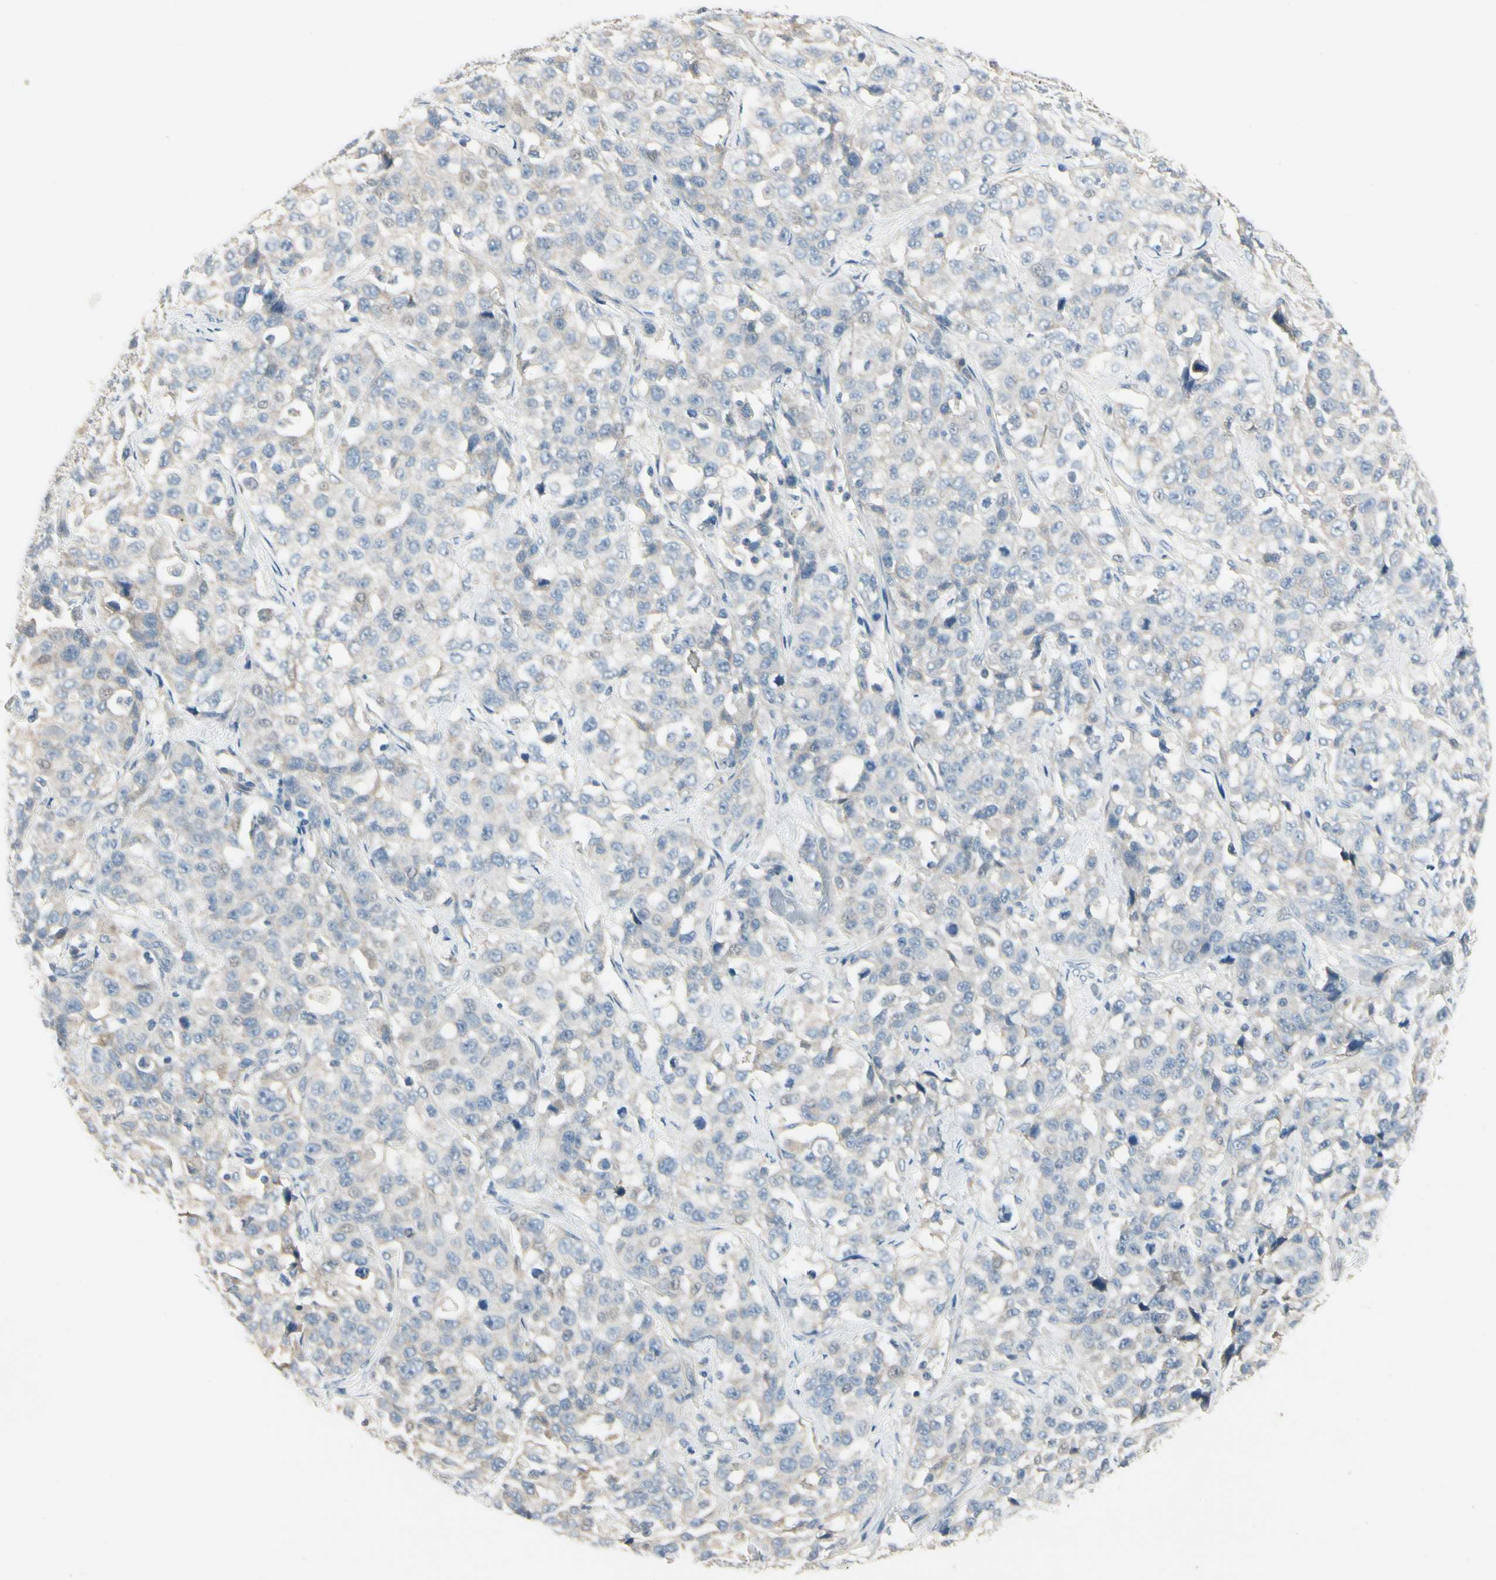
{"staining": {"intensity": "negative", "quantity": "none", "location": "none"}, "tissue": "stomach cancer", "cell_type": "Tumor cells", "image_type": "cancer", "snomed": [{"axis": "morphology", "description": "Normal tissue, NOS"}, {"axis": "morphology", "description": "Adenocarcinoma, NOS"}, {"axis": "topography", "description": "Stomach"}], "caption": "Immunohistochemical staining of human adenocarcinoma (stomach) displays no significant expression in tumor cells.", "gene": "SPINK4", "patient": {"sex": "male", "age": 48}}